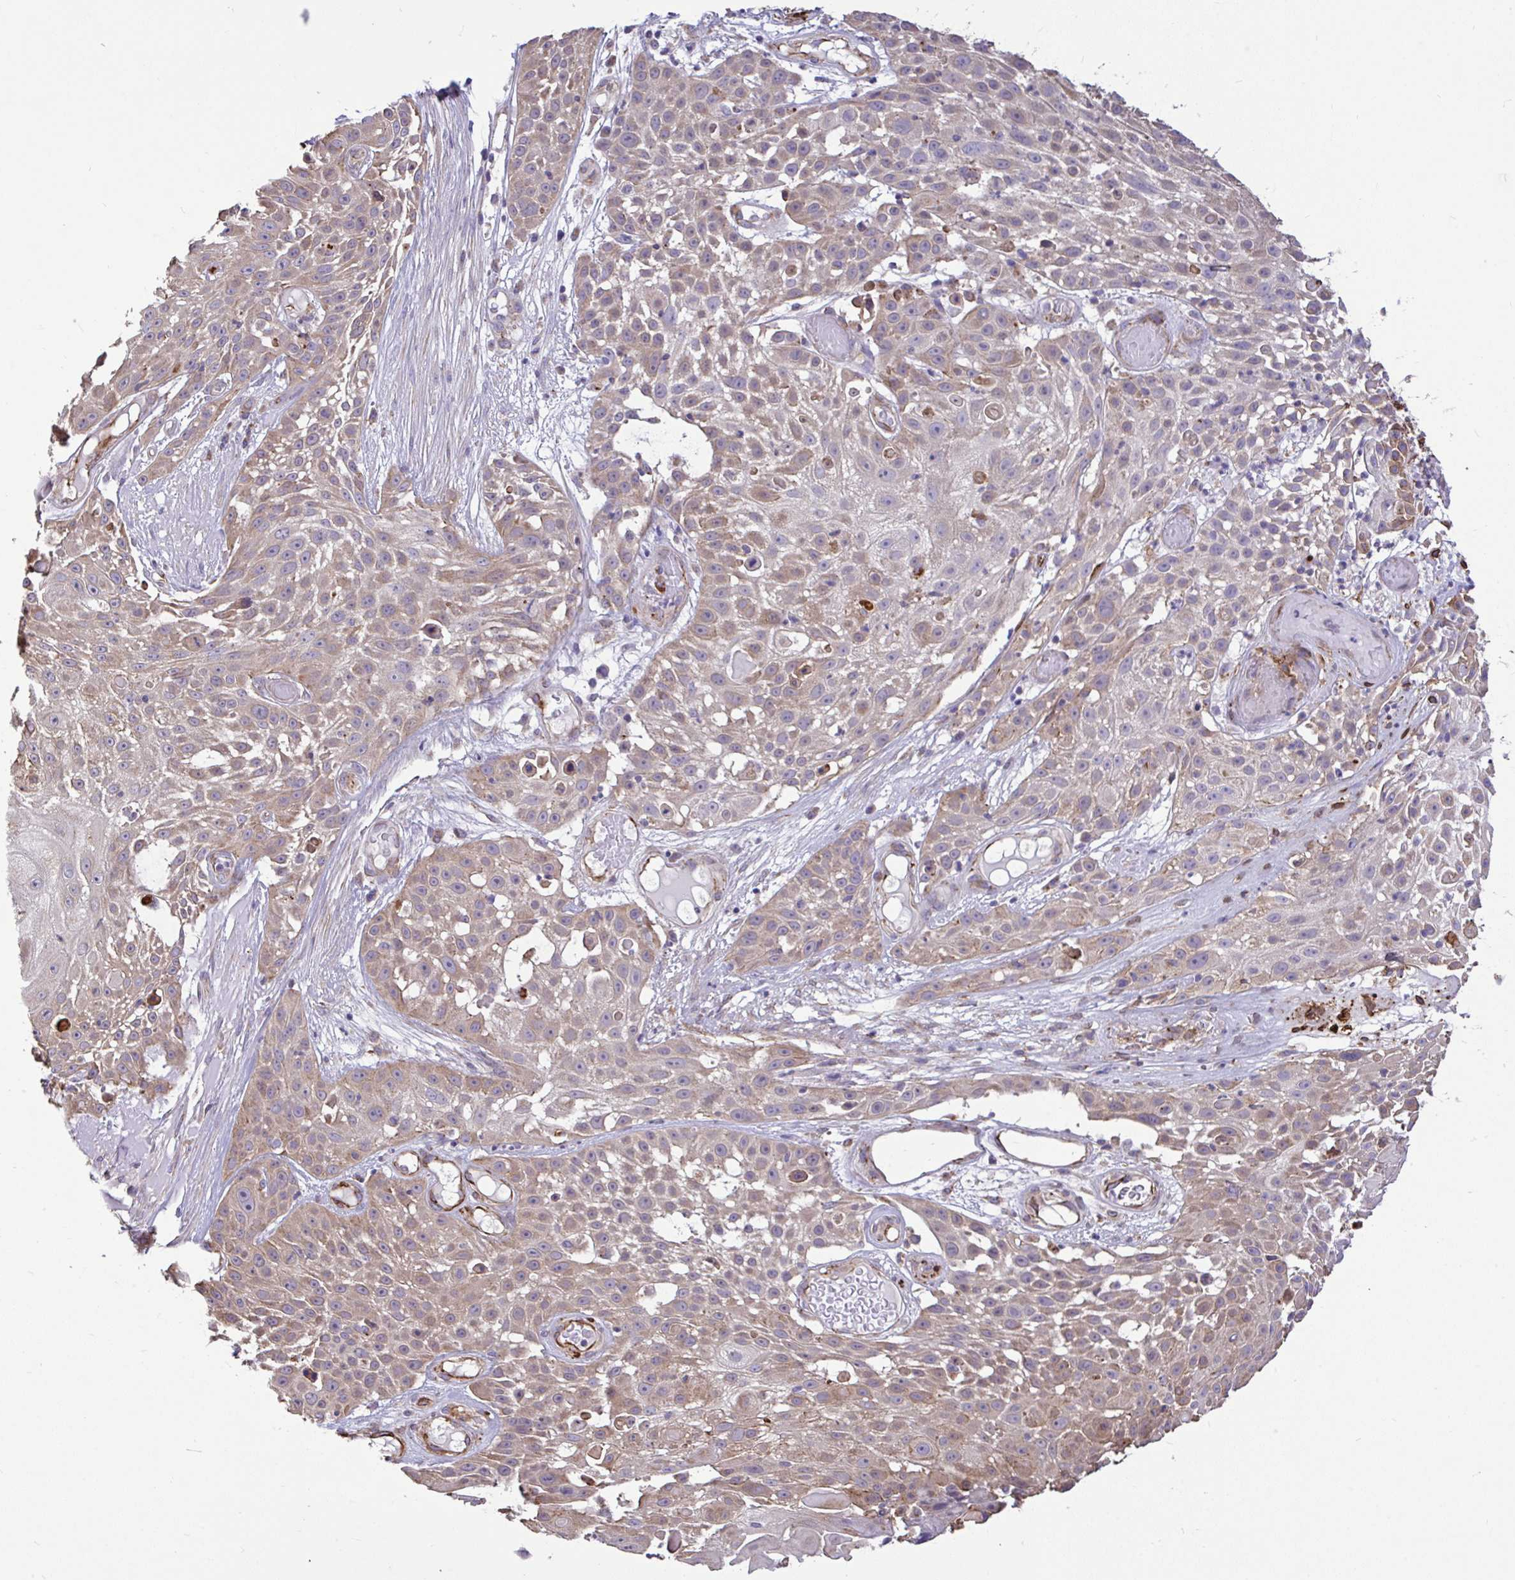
{"staining": {"intensity": "weak", "quantity": ">75%", "location": "cytoplasmic/membranous"}, "tissue": "skin cancer", "cell_type": "Tumor cells", "image_type": "cancer", "snomed": [{"axis": "morphology", "description": "Squamous cell carcinoma, NOS"}, {"axis": "topography", "description": "Skin"}], "caption": "Skin squamous cell carcinoma stained with DAB (3,3'-diaminobenzidine) immunohistochemistry exhibits low levels of weak cytoplasmic/membranous expression in about >75% of tumor cells. The protein of interest is shown in brown color, while the nuclei are stained blue.", "gene": "PTPRK", "patient": {"sex": "female", "age": 86}}